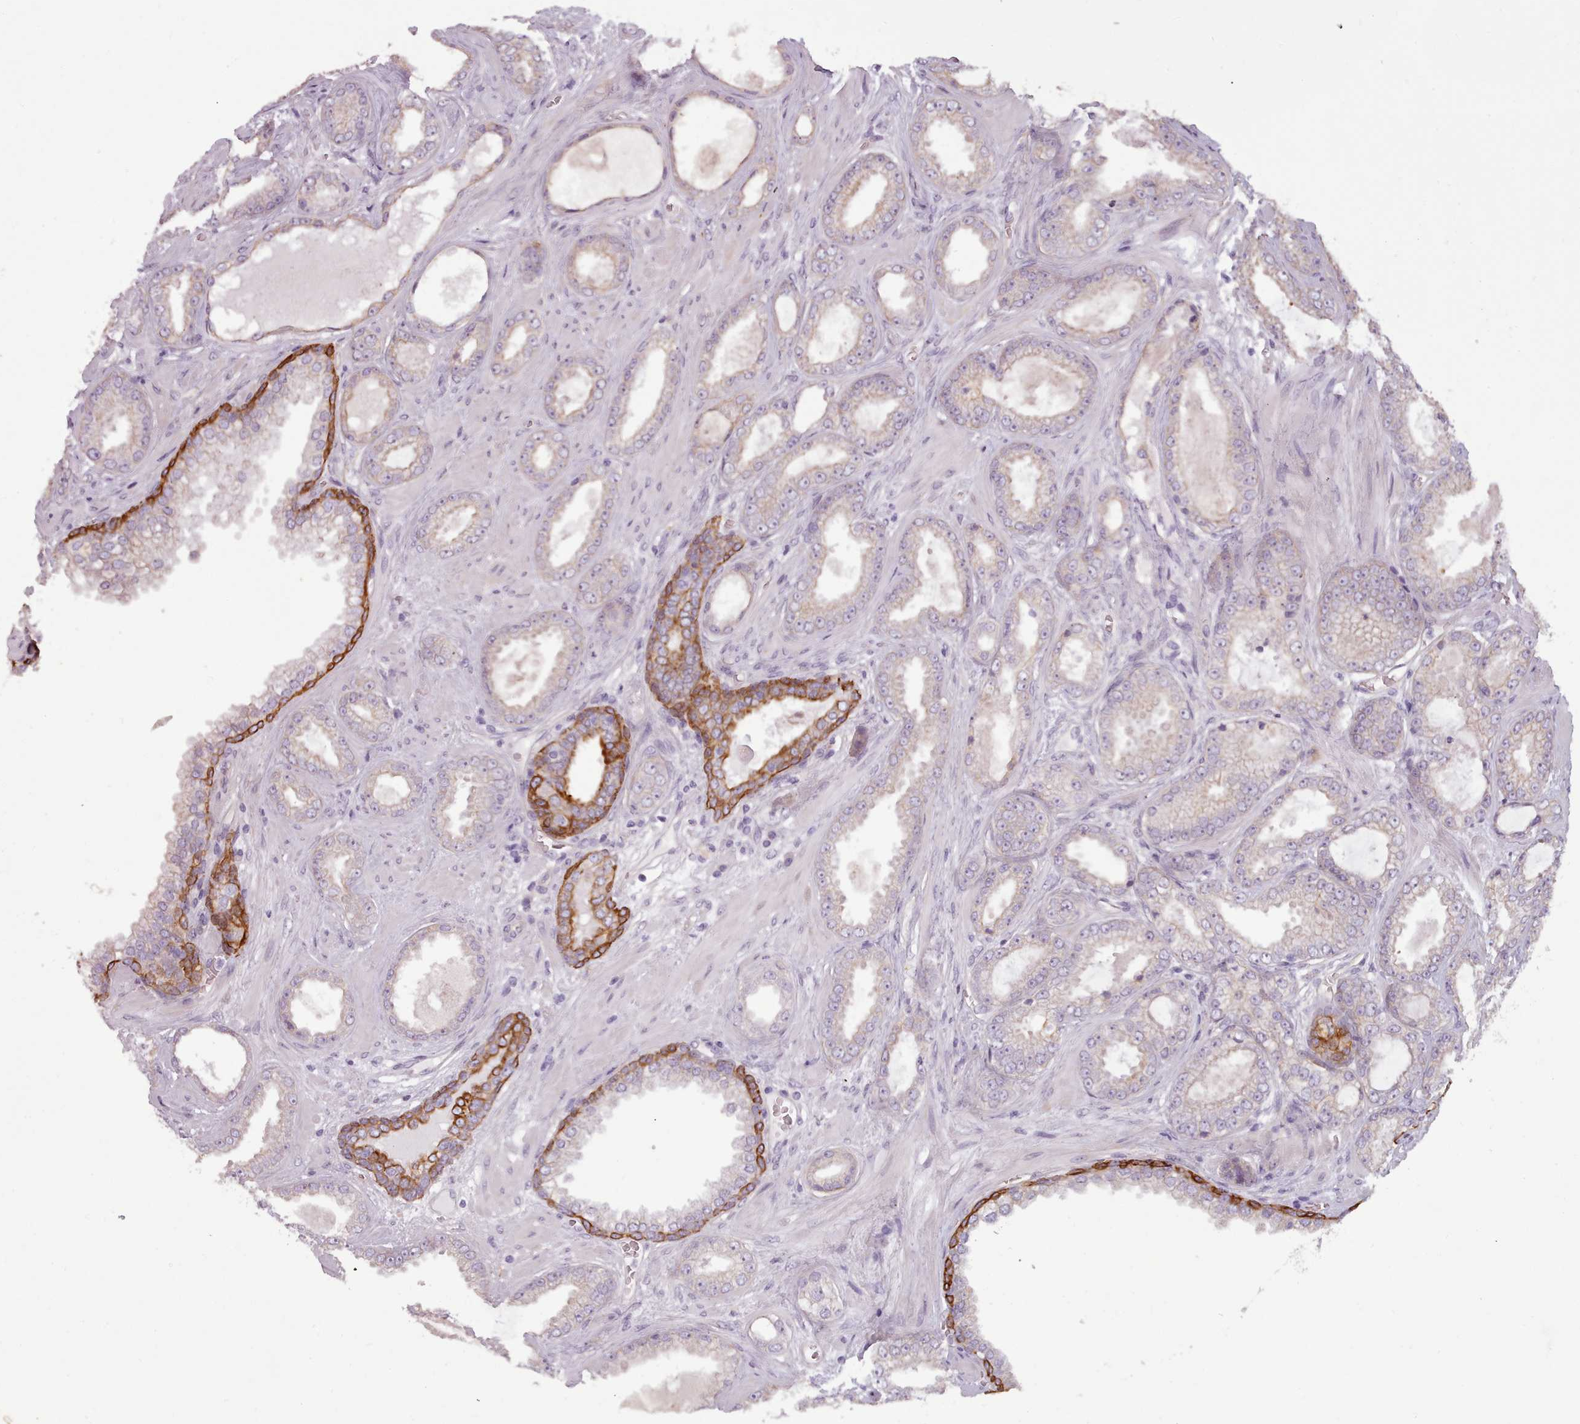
{"staining": {"intensity": "negative", "quantity": "none", "location": "none"}, "tissue": "prostate cancer", "cell_type": "Tumor cells", "image_type": "cancer", "snomed": [{"axis": "morphology", "description": "Adenocarcinoma, Low grade"}, {"axis": "topography", "description": "Prostate"}], "caption": "Immunohistochemistry (IHC) histopathology image of prostate low-grade adenocarcinoma stained for a protein (brown), which shows no expression in tumor cells. Brightfield microscopy of IHC stained with DAB (3,3'-diaminobenzidine) (brown) and hematoxylin (blue), captured at high magnification.", "gene": "PLD4", "patient": {"sex": "male", "age": 57}}